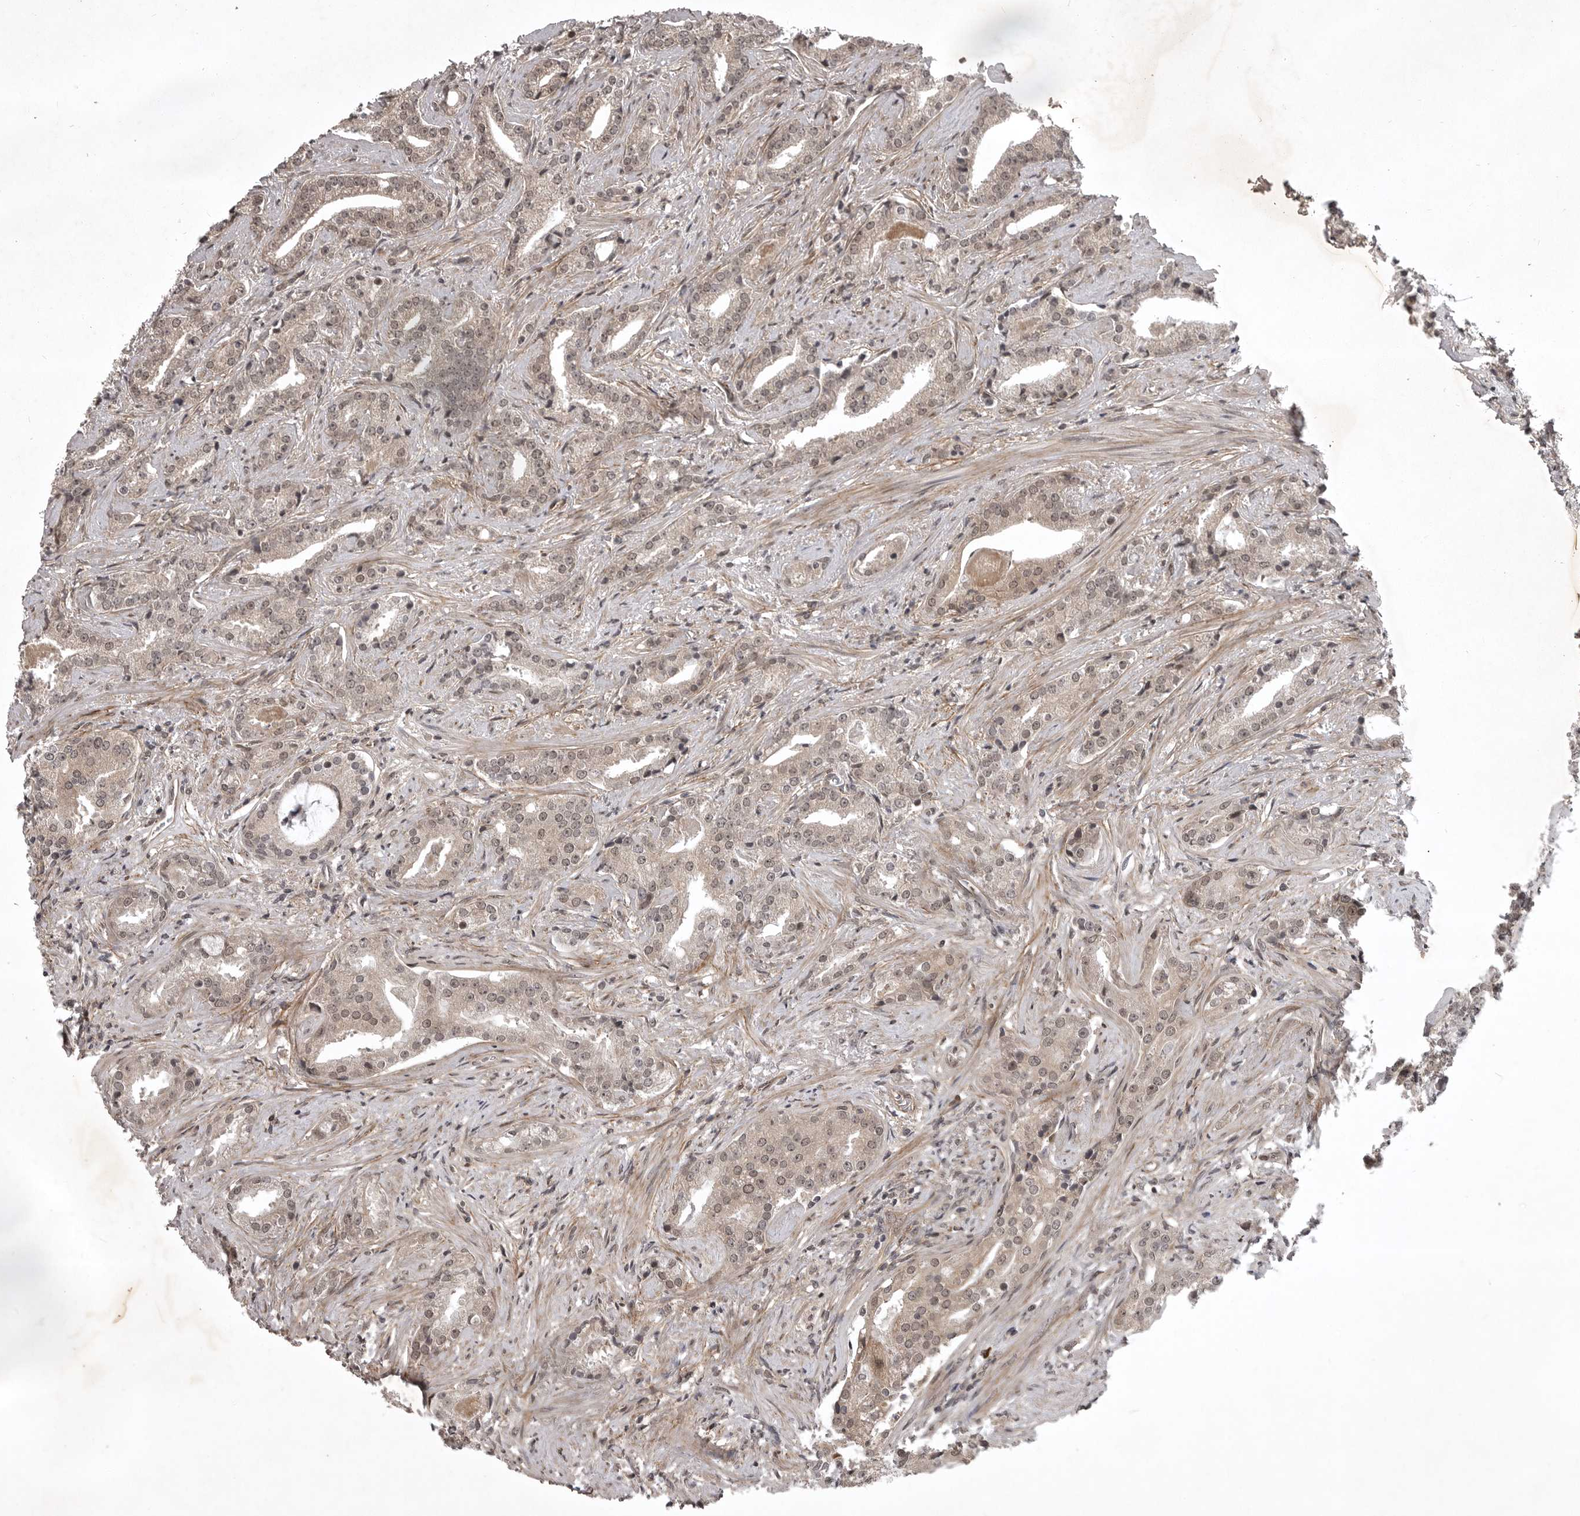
{"staining": {"intensity": "weak", "quantity": ">75%", "location": "cytoplasmic/membranous,nuclear"}, "tissue": "prostate cancer", "cell_type": "Tumor cells", "image_type": "cancer", "snomed": [{"axis": "morphology", "description": "Adenocarcinoma, Low grade"}, {"axis": "topography", "description": "Prostate"}], "caption": "IHC of low-grade adenocarcinoma (prostate) reveals low levels of weak cytoplasmic/membranous and nuclear positivity in about >75% of tumor cells.", "gene": "SNX16", "patient": {"sex": "male", "age": 67}}